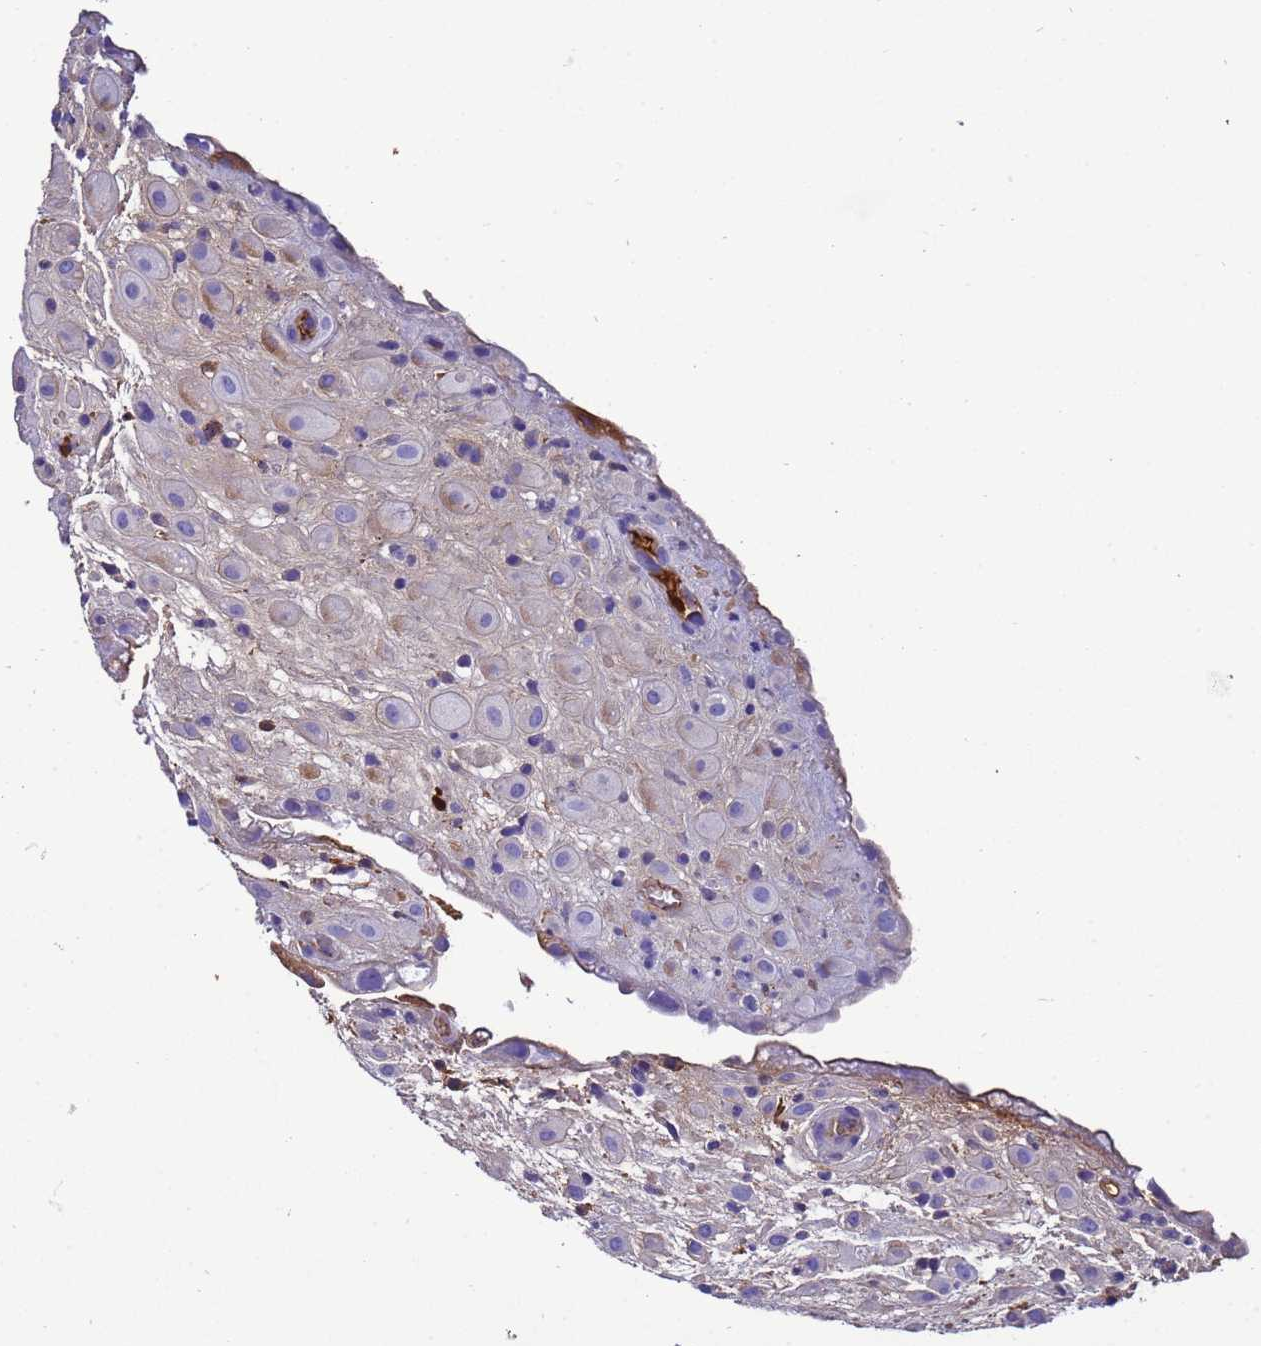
{"staining": {"intensity": "negative", "quantity": "none", "location": "none"}, "tissue": "placenta", "cell_type": "Decidual cells", "image_type": "normal", "snomed": [{"axis": "morphology", "description": "Normal tissue, NOS"}, {"axis": "topography", "description": "Placenta"}], "caption": "Human placenta stained for a protein using IHC reveals no positivity in decidual cells.", "gene": "H1", "patient": {"sex": "female", "age": 35}}